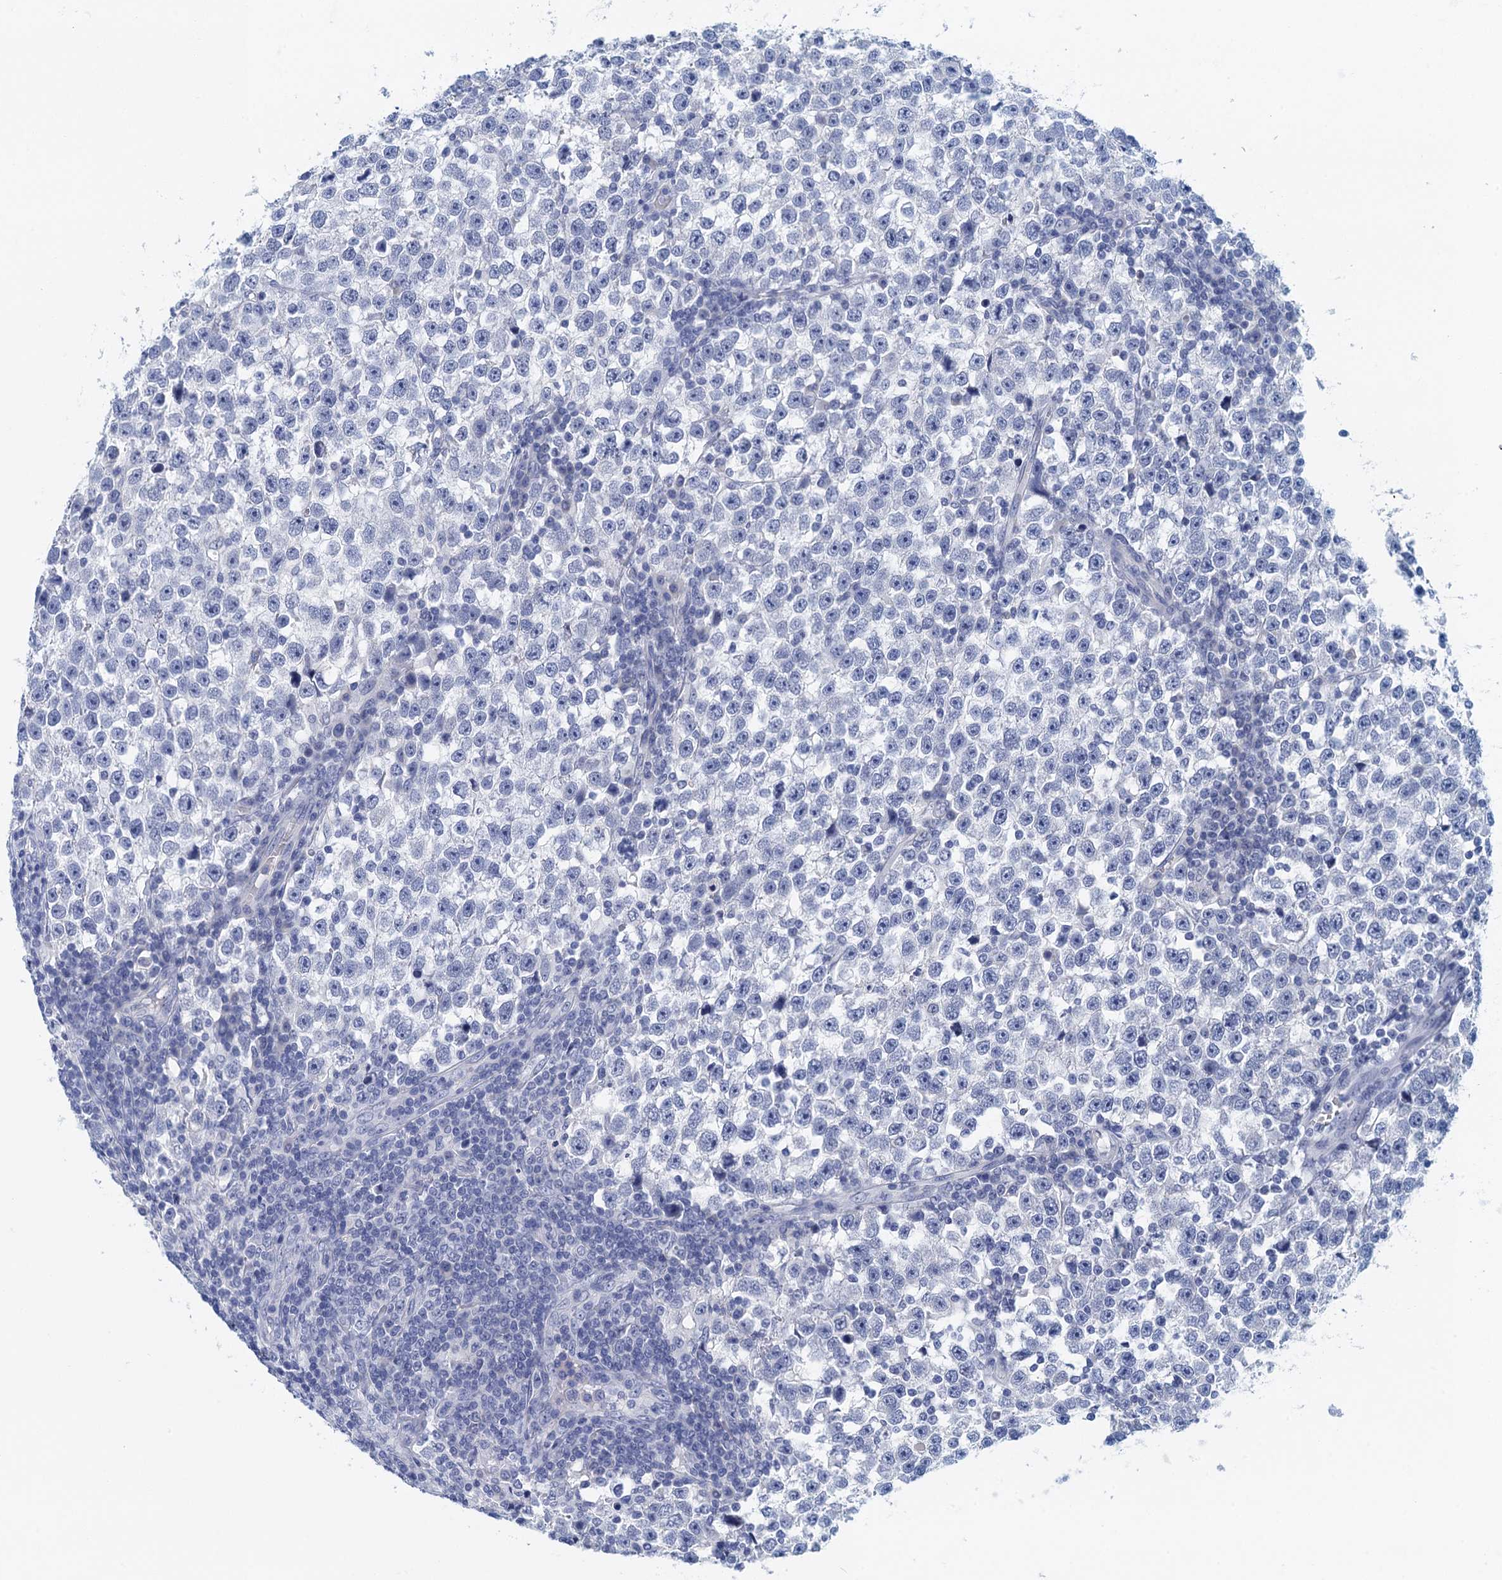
{"staining": {"intensity": "negative", "quantity": "none", "location": "none"}, "tissue": "testis cancer", "cell_type": "Tumor cells", "image_type": "cancer", "snomed": [{"axis": "morphology", "description": "Normal tissue, NOS"}, {"axis": "morphology", "description": "Seminoma, NOS"}, {"axis": "topography", "description": "Testis"}], "caption": "Tumor cells are negative for brown protein staining in testis cancer. (Brightfield microscopy of DAB (3,3'-diaminobenzidine) immunohistochemistry at high magnification).", "gene": "CYP51A1", "patient": {"sex": "male", "age": 43}}